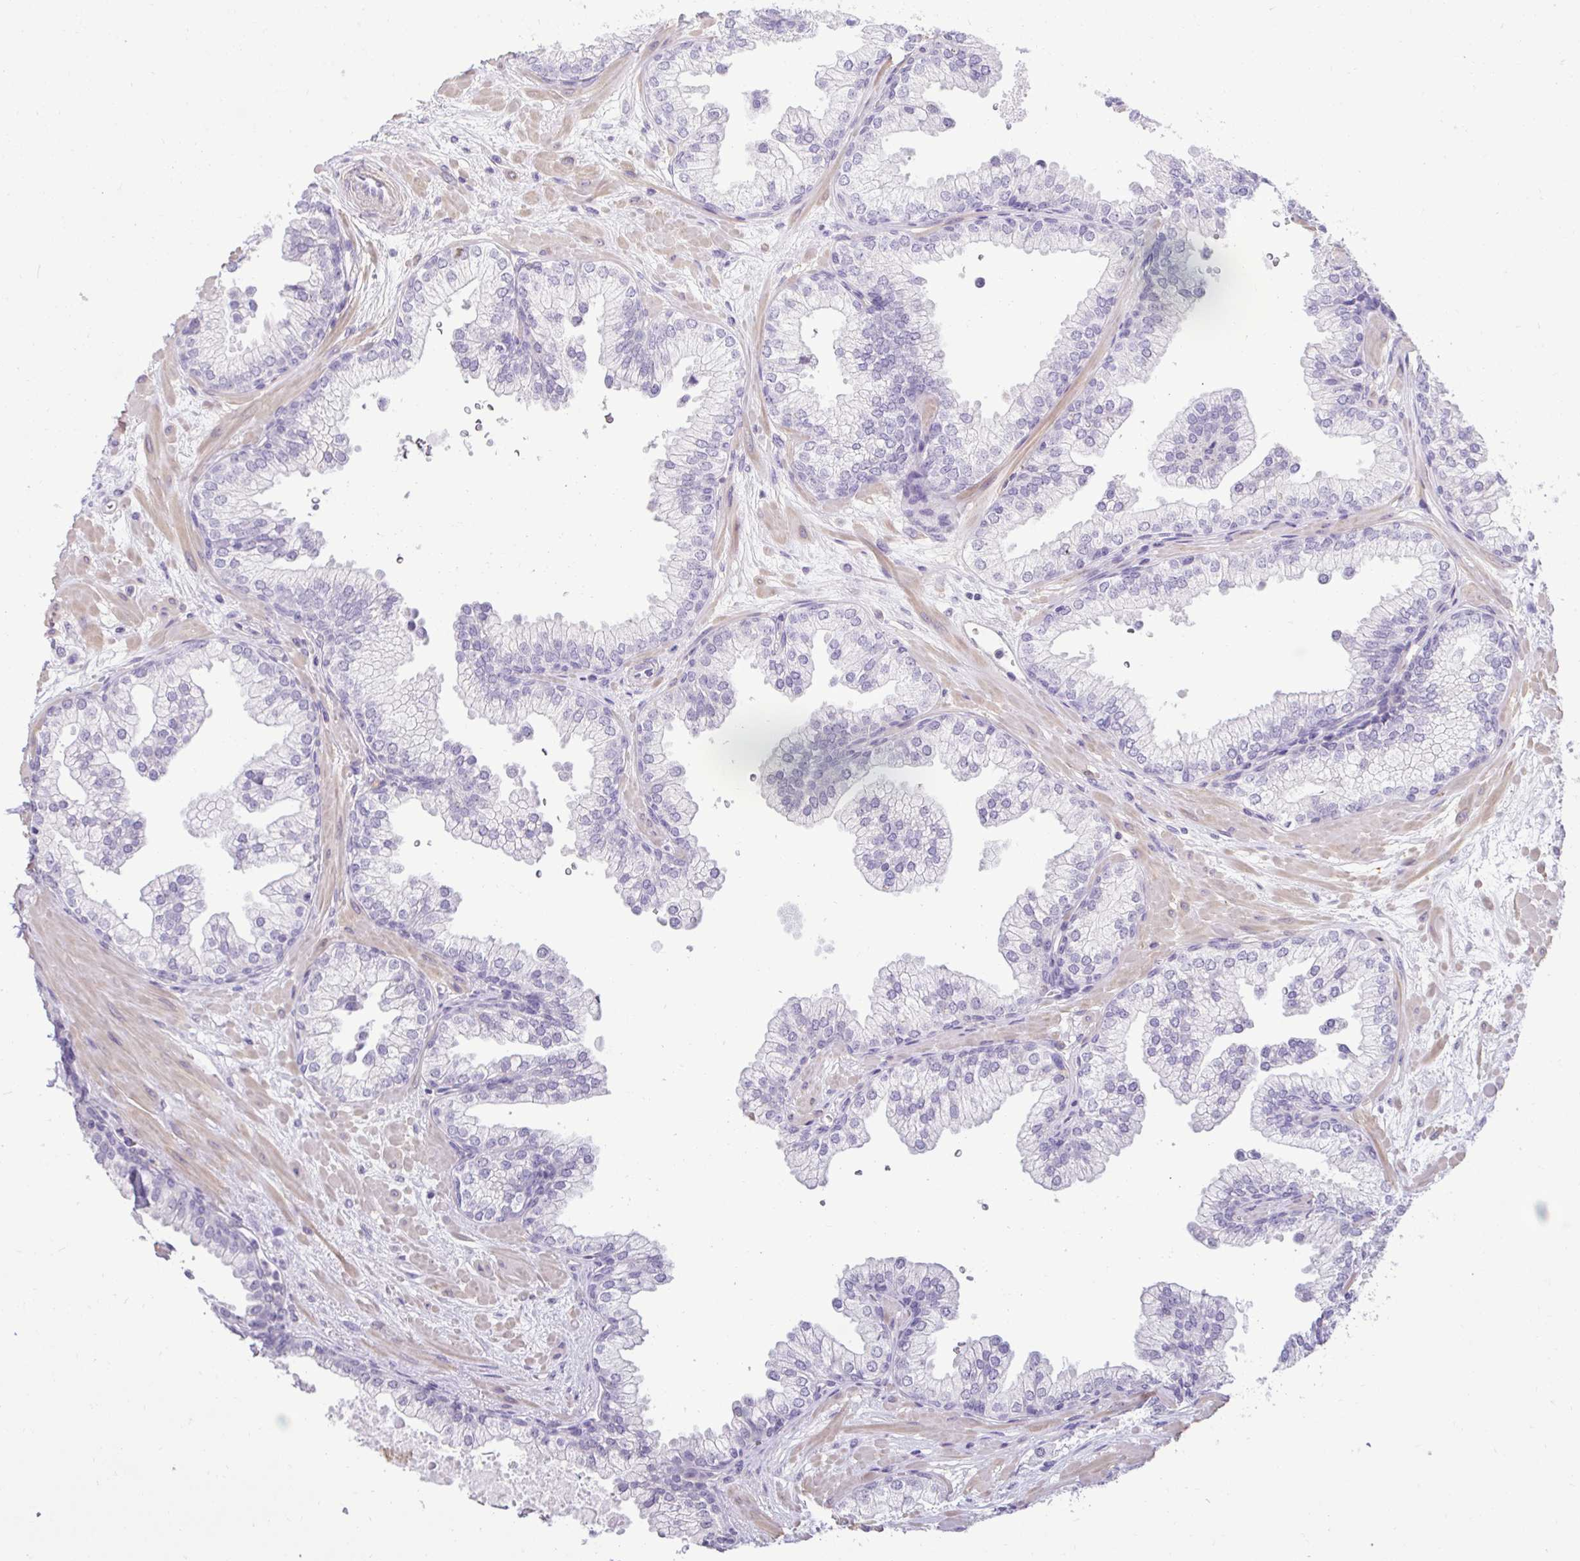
{"staining": {"intensity": "negative", "quantity": "none", "location": "none"}, "tissue": "prostate", "cell_type": "Glandular cells", "image_type": "normal", "snomed": [{"axis": "morphology", "description": "Normal tissue, NOS"}, {"axis": "topography", "description": "Prostate"}, {"axis": "topography", "description": "Peripheral nerve tissue"}], "caption": "Micrograph shows no significant protein staining in glandular cells of unremarkable prostate. The staining was performed using DAB to visualize the protein expression in brown, while the nuclei were stained in blue with hematoxylin (Magnification: 20x).", "gene": "SLC30A3", "patient": {"sex": "male", "age": 61}}